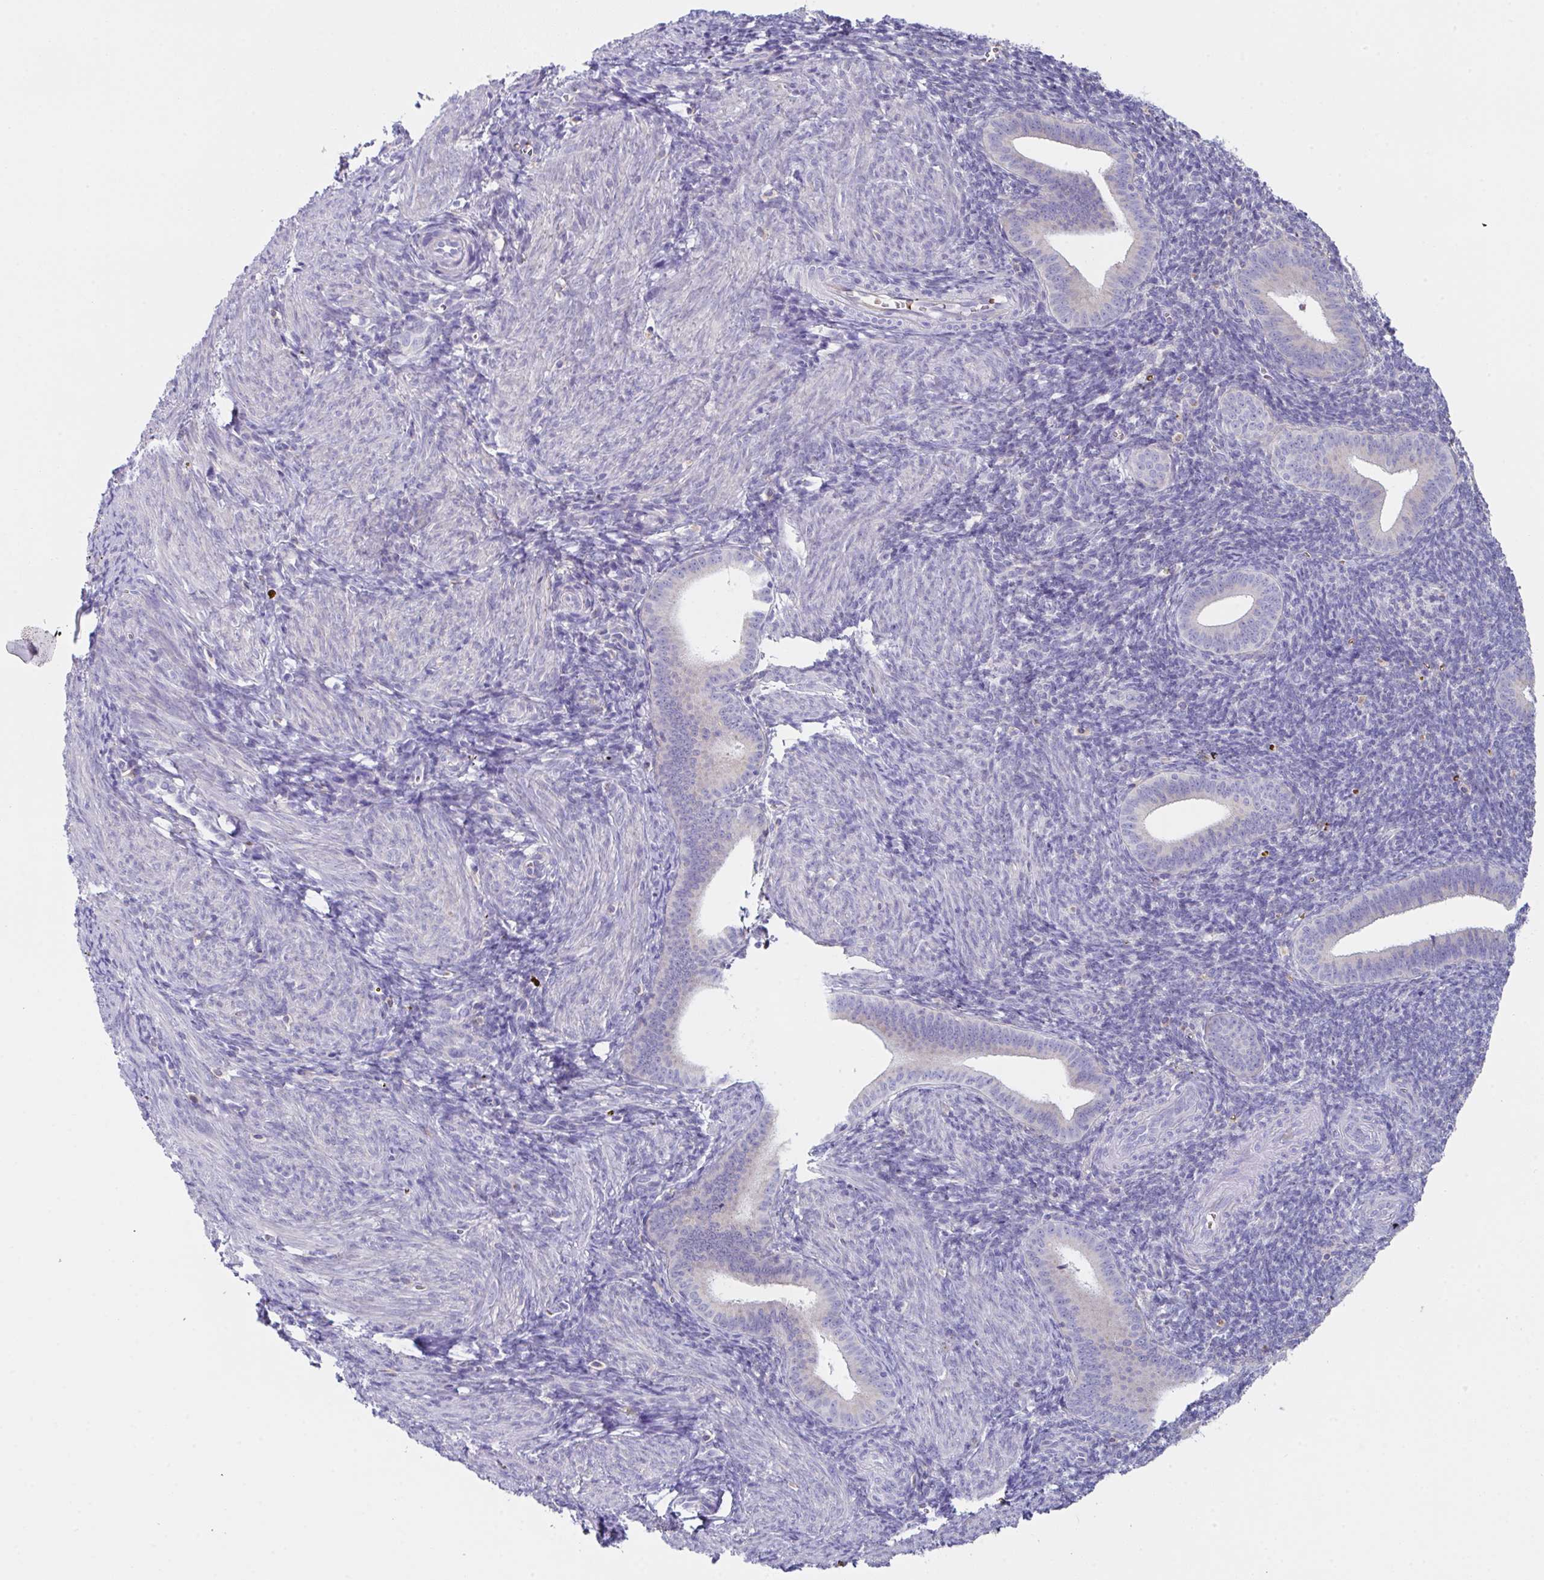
{"staining": {"intensity": "negative", "quantity": "none", "location": "none"}, "tissue": "endometrium", "cell_type": "Cells in endometrial stroma", "image_type": "normal", "snomed": [{"axis": "morphology", "description": "Normal tissue, NOS"}, {"axis": "topography", "description": "Endometrium"}], "caption": "Immunohistochemical staining of benign human endometrium reveals no significant staining in cells in endometrial stroma.", "gene": "TFAP2C", "patient": {"sex": "female", "age": 25}}